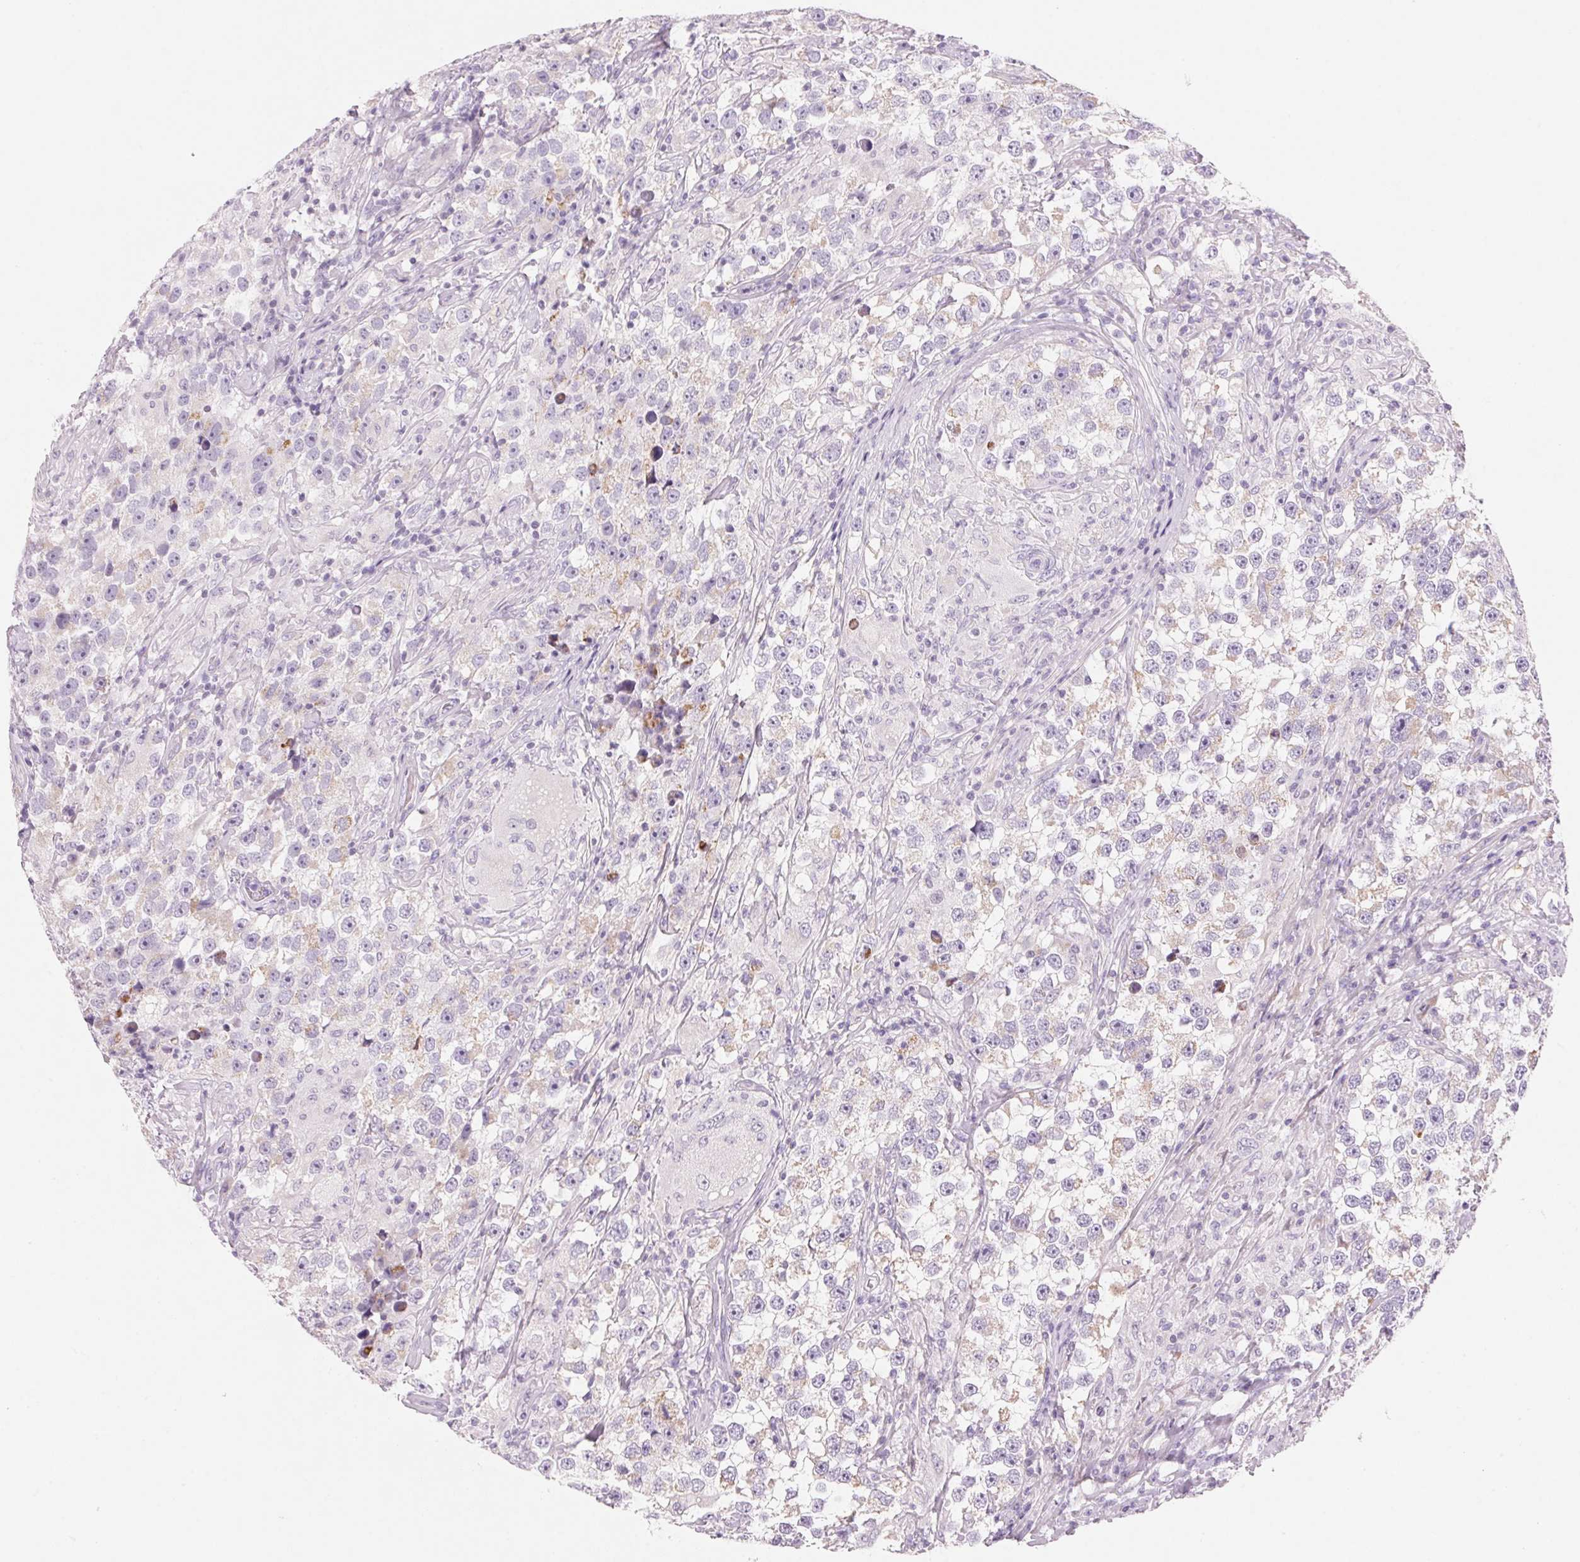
{"staining": {"intensity": "negative", "quantity": "none", "location": "none"}, "tissue": "testis cancer", "cell_type": "Tumor cells", "image_type": "cancer", "snomed": [{"axis": "morphology", "description": "Seminoma, NOS"}, {"axis": "topography", "description": "Testis"}], "caption": "Testis cancer (seminoma) was stained to show a protein in brown. There is no significant expression in tumor cells.", "gene": "CYP11B1", "patient": {"sex": "male", "age": 46}}